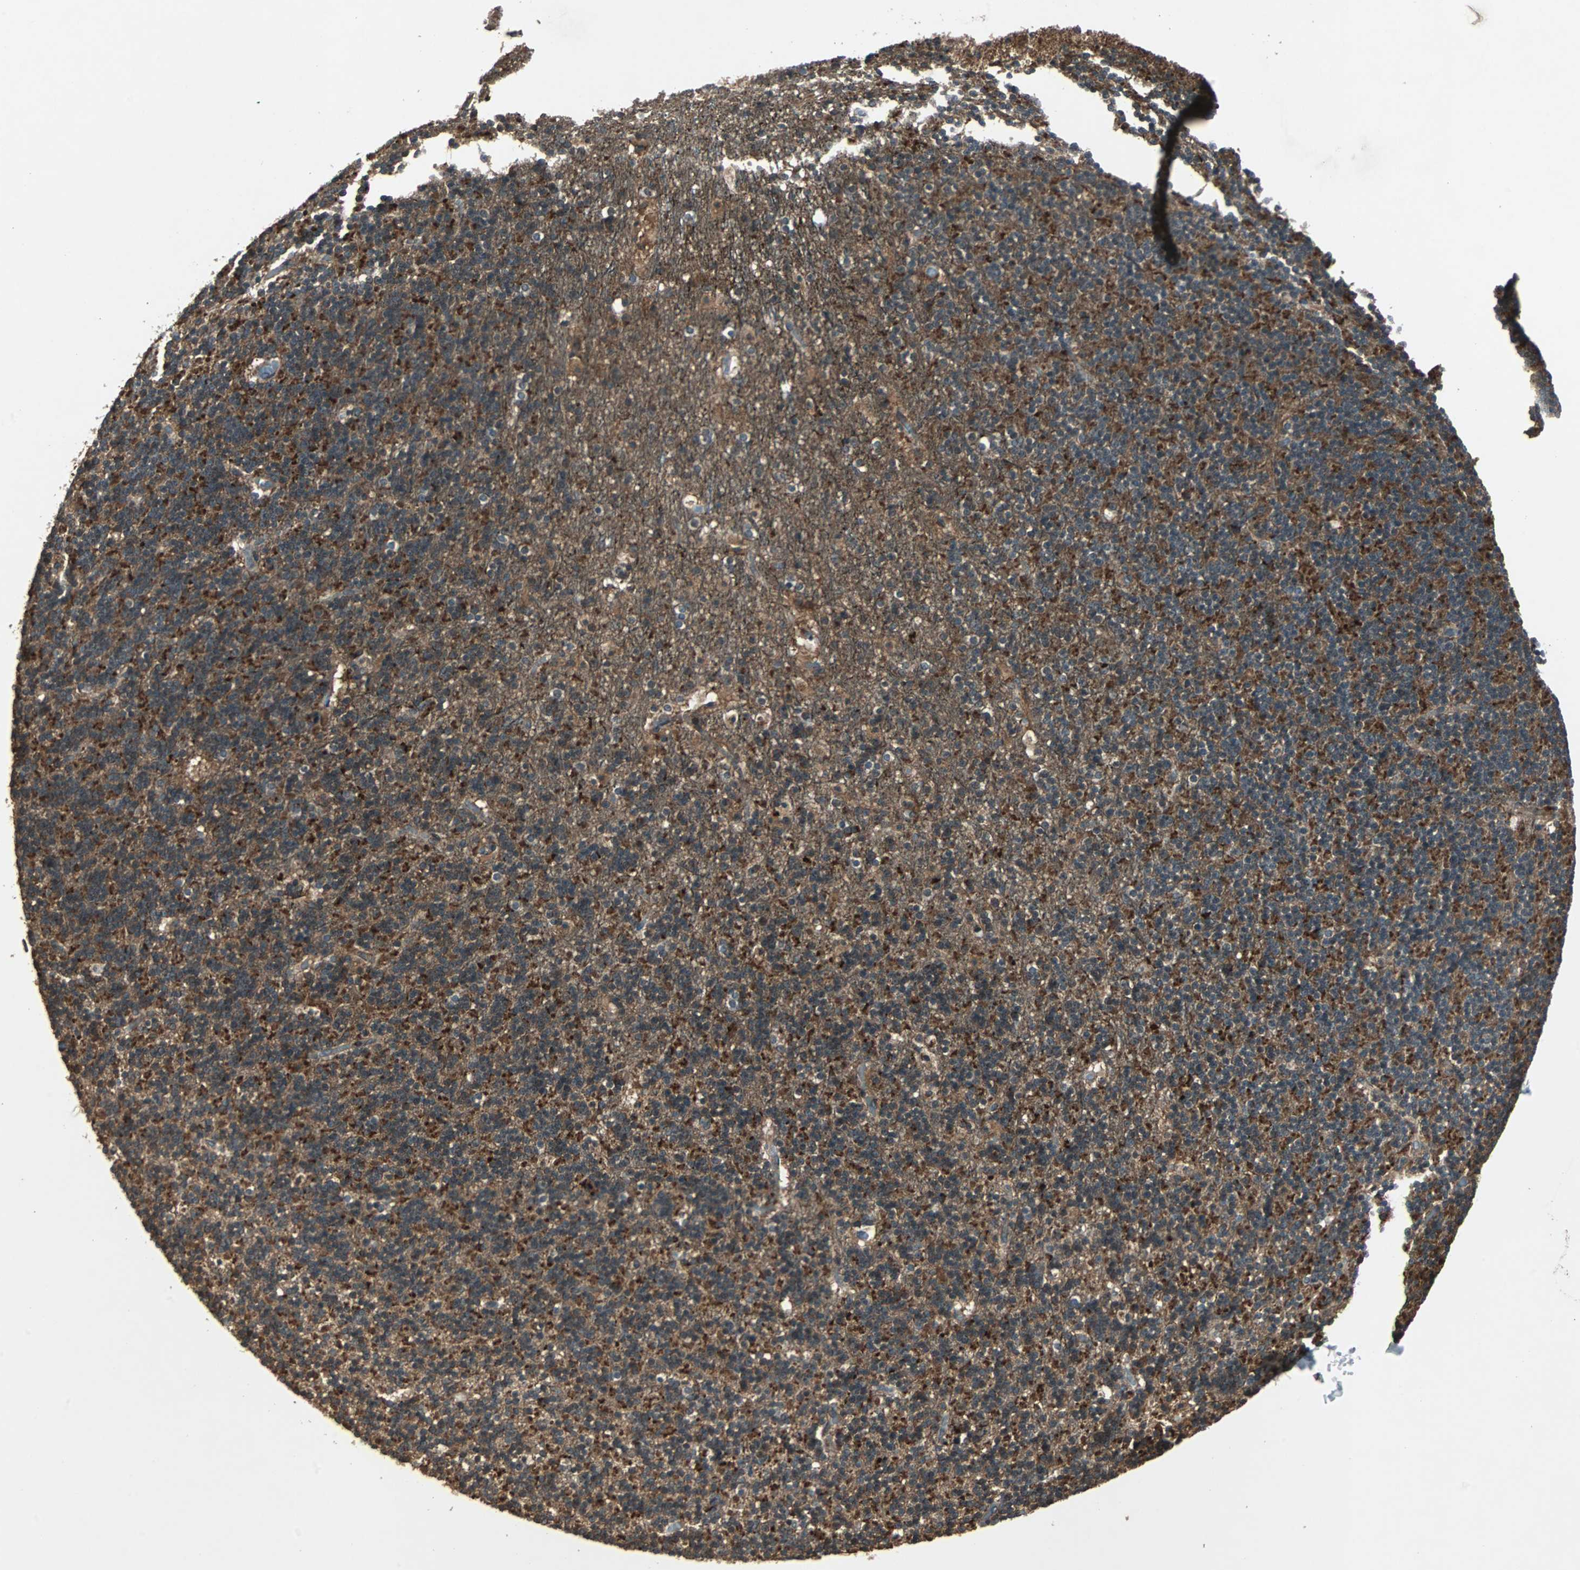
{"staining": {"intensity": "moderate", "quantity": ">75%", "location": "cytoplasmic/membranous"}, "tissue": "cerebellum", "cell_type": "Cells in granular layer", "image_type": "normal", "snomed": [{"axis": "morphology", "description": "Normal tissue, NOS"}, {"axis": "topography", "description": "Cerebellum"}], "caption": "This histopathology image demonstrates IHC staining of unremarkable cerebellum, with medium moderate cytoplasmic/membranous expression in approximately >75% of cells in granular layer.", "gene": "RAB7A", "patient": {"sex": "male", "age": 45}}